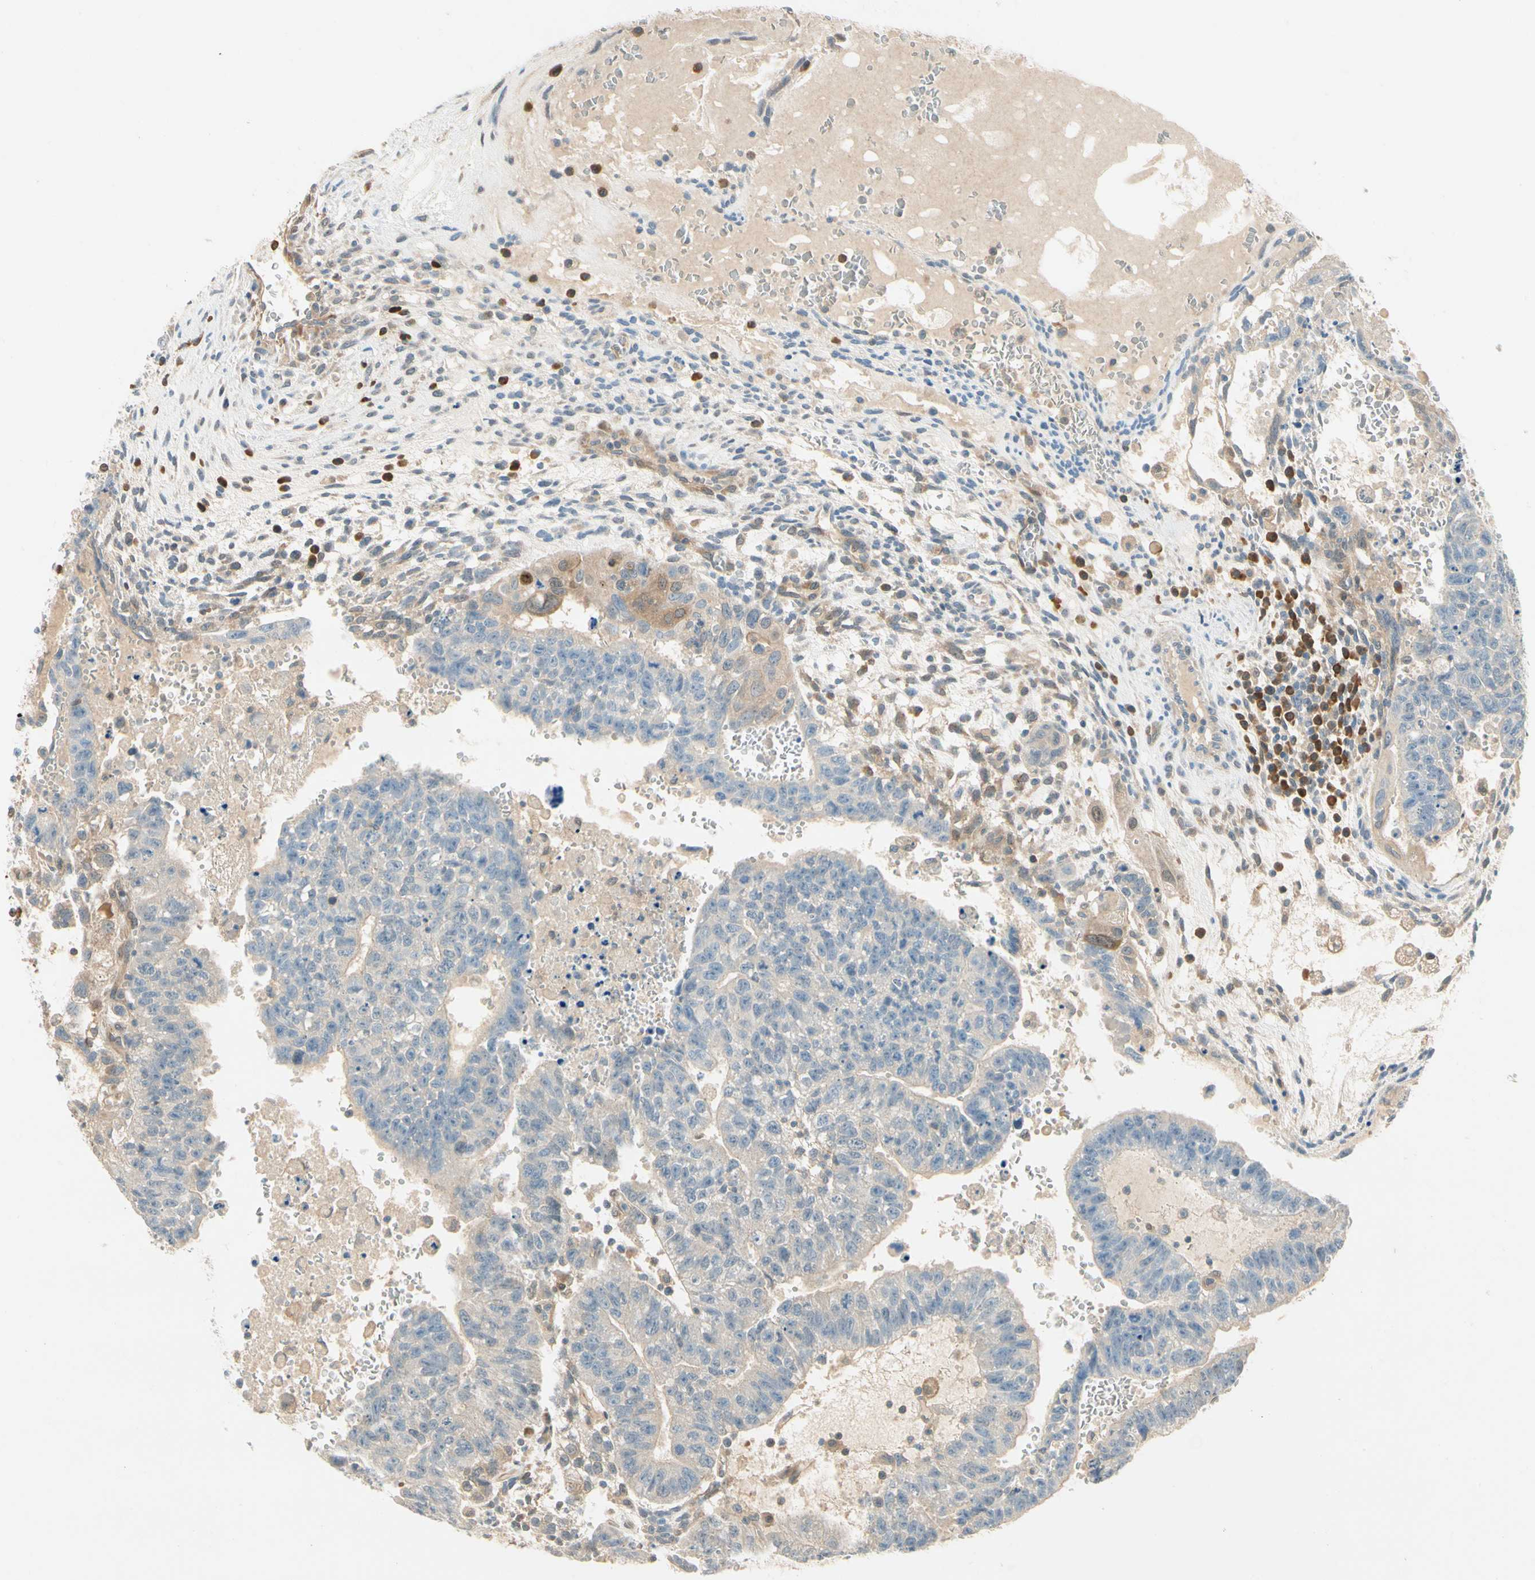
{"staining": {"intensity": "moderate", "quantity": ">75%", "location": "cytoplasmic/membranous"}, "tissue": "testis cancer", "cell_type": "Tumor cells", "image_type": "cancer", "snomed": [{"axis": "morphology", "description": "Seminoma, NOS"}, {"axis": "morphology", "description": "Carcinoma, Embryonal, NOS"}, {"axis": "topography", "description": "Testis"}], "caption": "Moderate cytoplasmic/membranous protein staining is identified in approximately >75% of tumor cells in testis cancer (embryonal carcinoma). The protein is shown in brown color, while the nuclei are stained blue.", "gene": "WIPI1", "patient": {"sex": "male", "age": 52}}